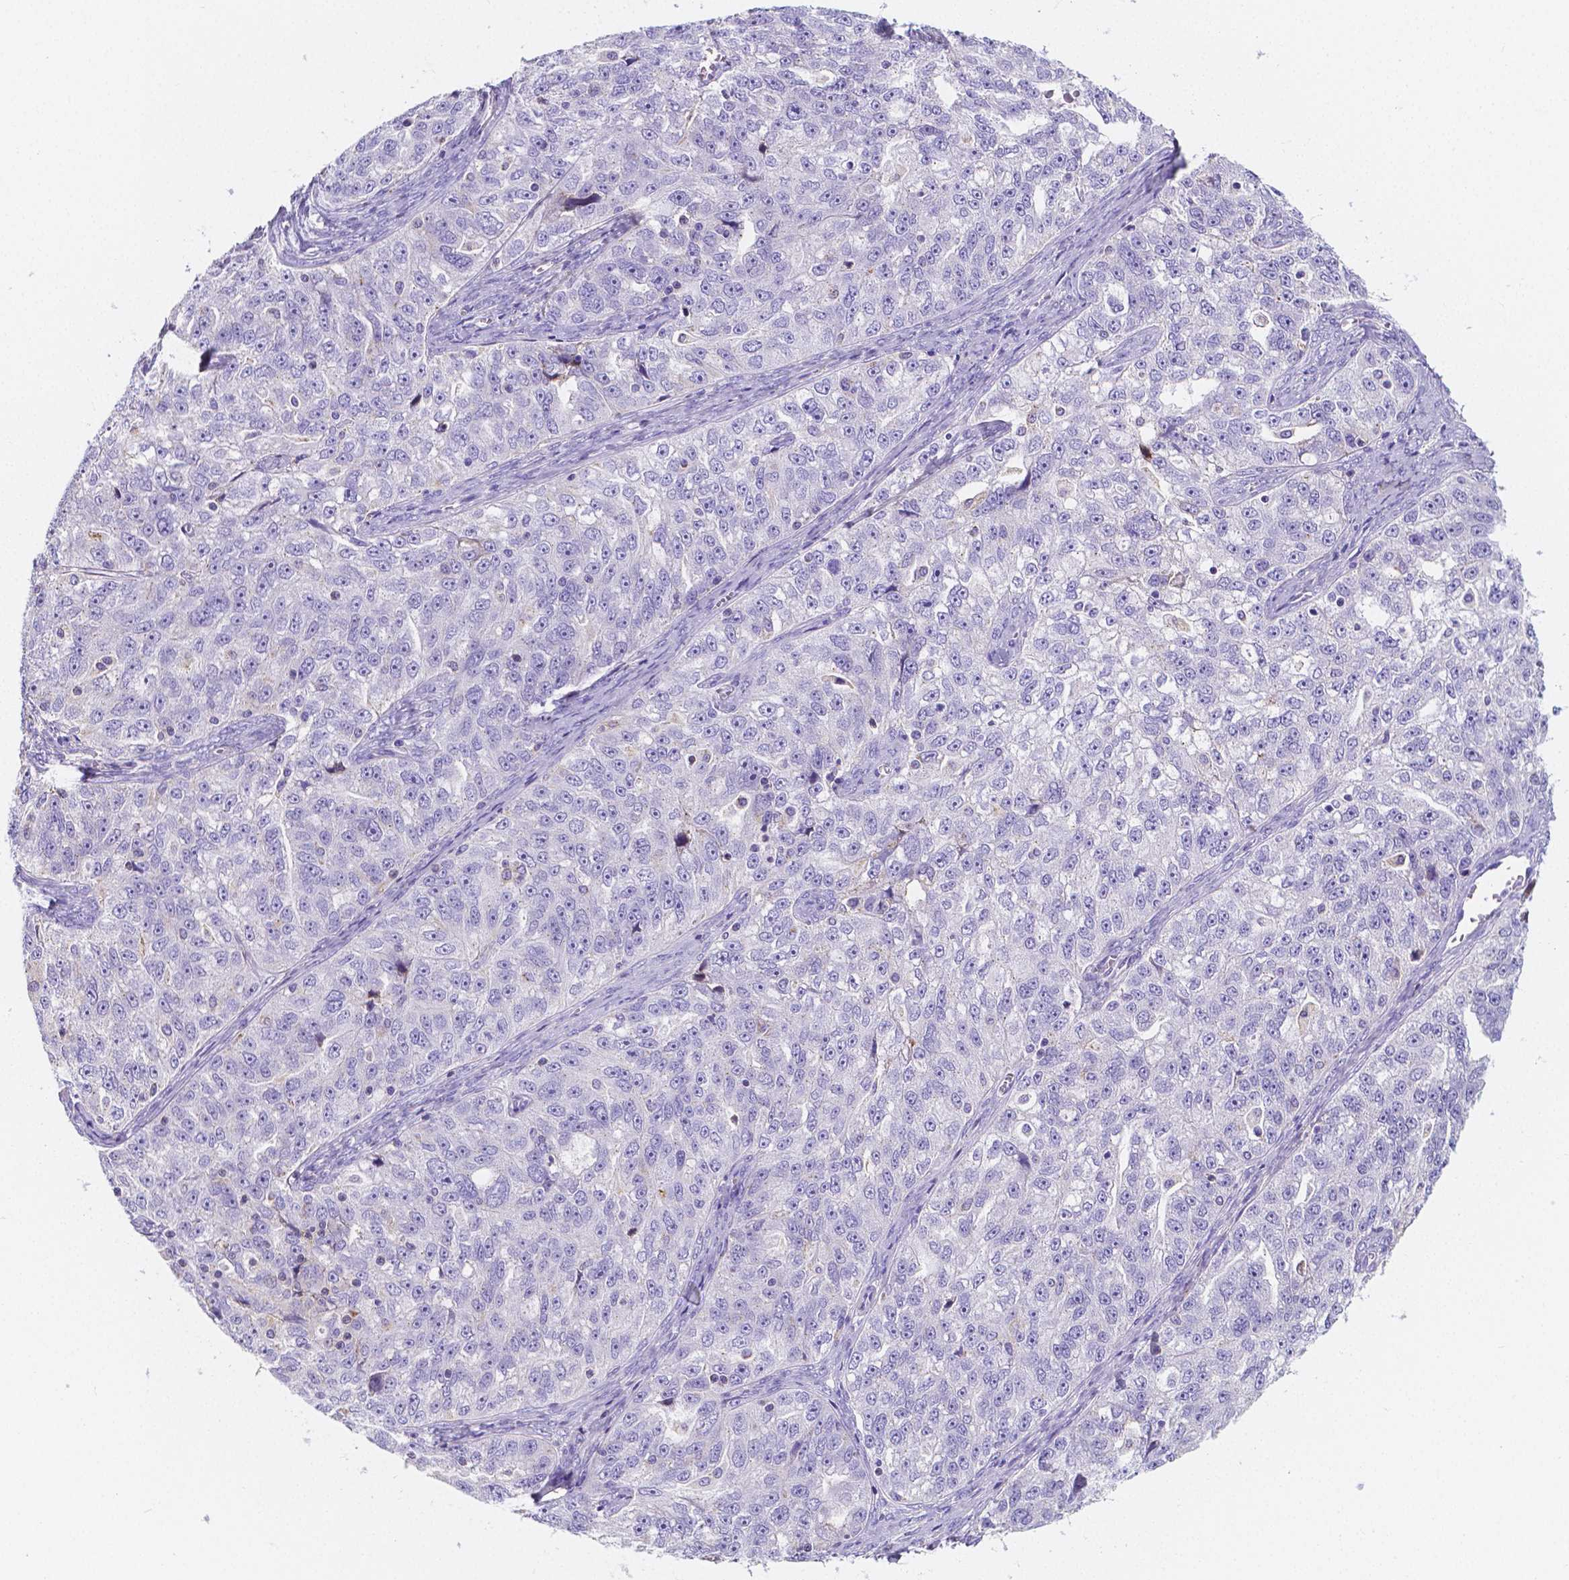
{"staining": {"intensity": "negative", "quantity": "none", "location": "none"}, "tissue": "ovarian cancer", "cell_type": "Tumor cells", "image_type": "cancer", "snomed": [{"axis": "morphology", "description": "Cystadenocarcinoma, serous, NOS"}, {"axis": "topography", "description": "Ovary"}], "caption": "This is a photomicrograph of immunohistochemistry (IHC) staining of ovarian cancer (serous cystadenocarcinoma), which shows no positivity in tumor cells. (Immunohistochemistry (ihc), brightfield microscopy, high magnification).", "gene": "GABRD", "patient": {"sex": "female", "age": 51}}